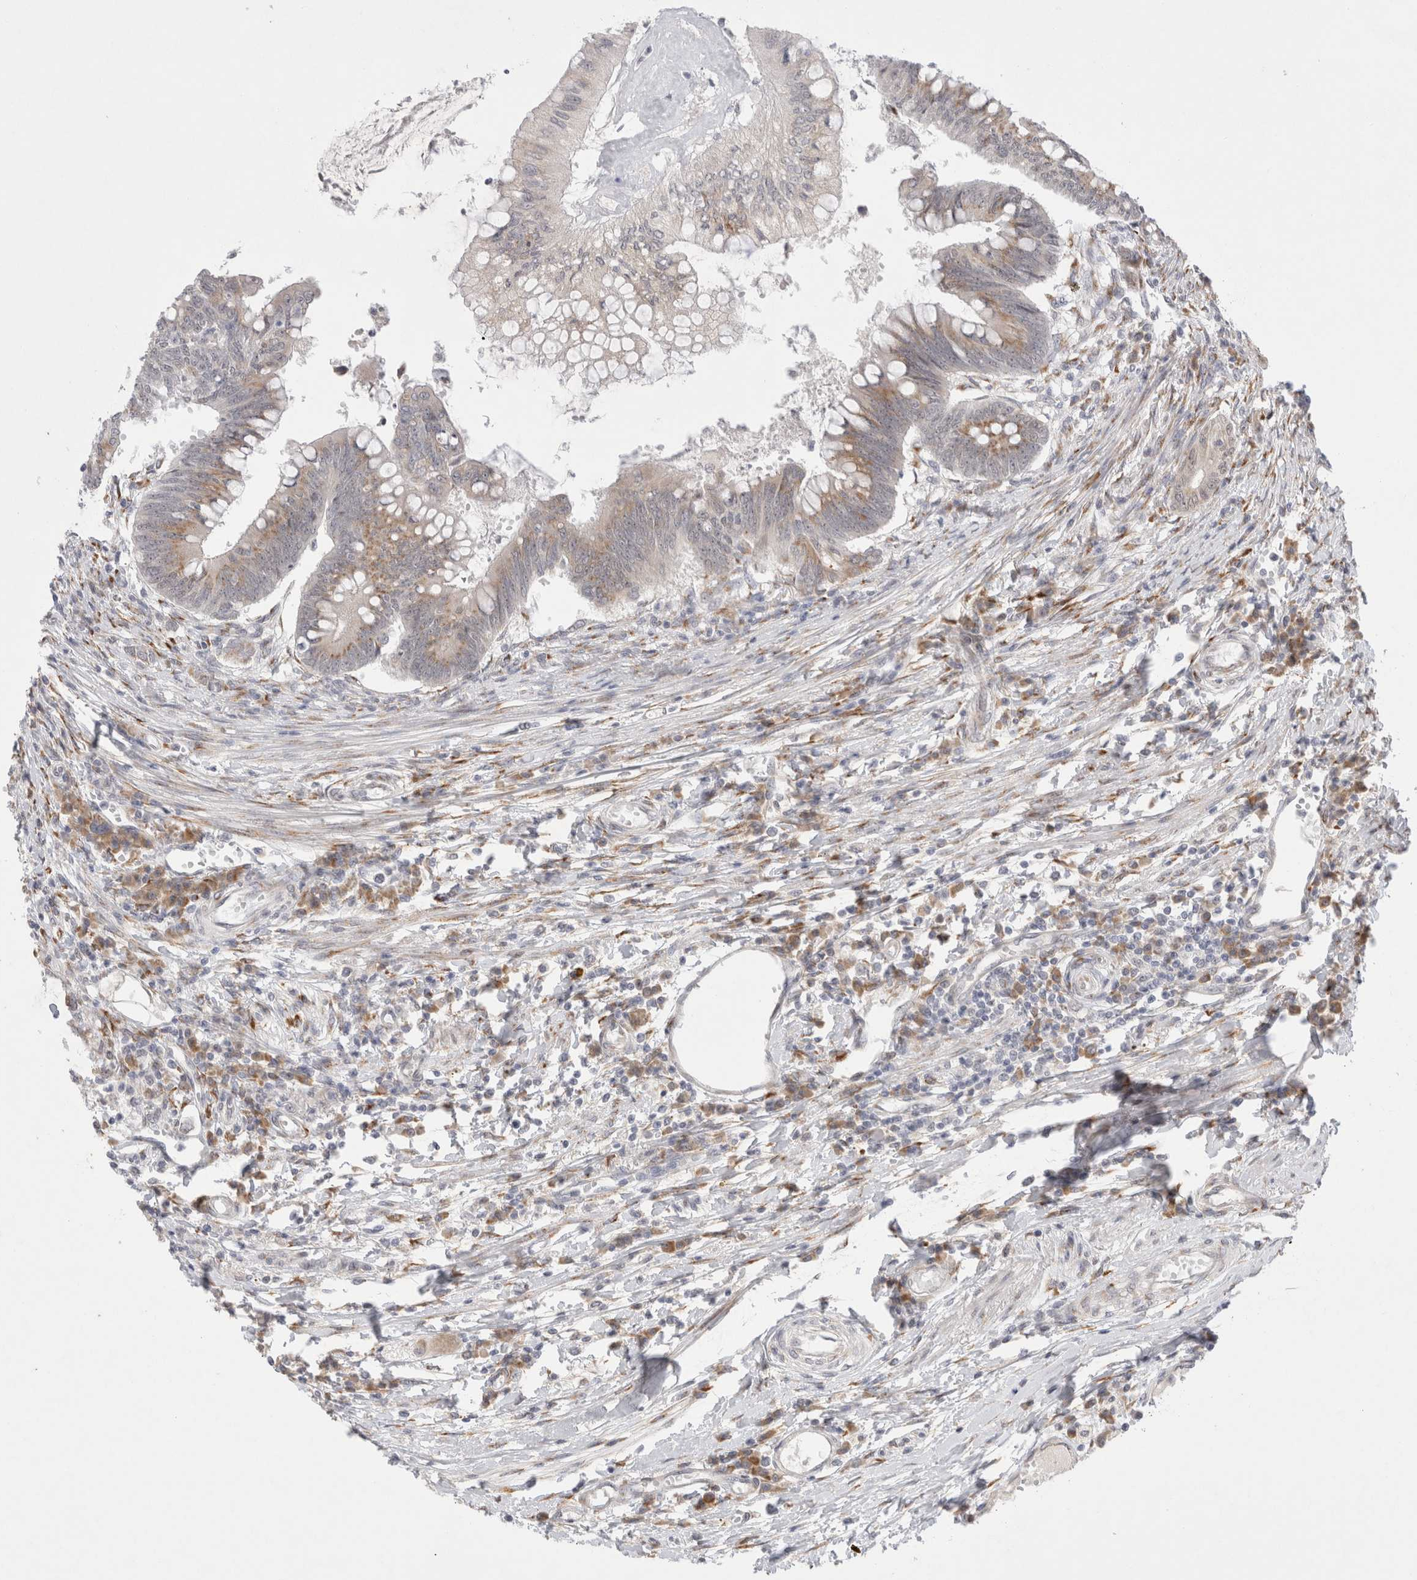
{"staining": {"intensity": "weak", "quantity": "25%-75%", "location": "cytoplasmic/membranous"}, "tissue": "colorectal cancer", "cell_type": "Tumor cells", "image_type": "cancer", "snomed": [{"axis": "morphology", "description": "Adenoma, NOS"}, {"axis": "morphology", "description": "Adenocarcinoma, NOS"}, {"axis": "topography", "description": "Colon"}], "caption": "Immunohistochemistry (IHC) image of colorectal cancer (adenoma) stained for a protein (brown), which reveals low levels of weak cytoplasmic/membranous staining in approximately 25%-75% of tumor cells.", "gene": "TRMT1L", "patient": {"sex": "male", "age": 79}}